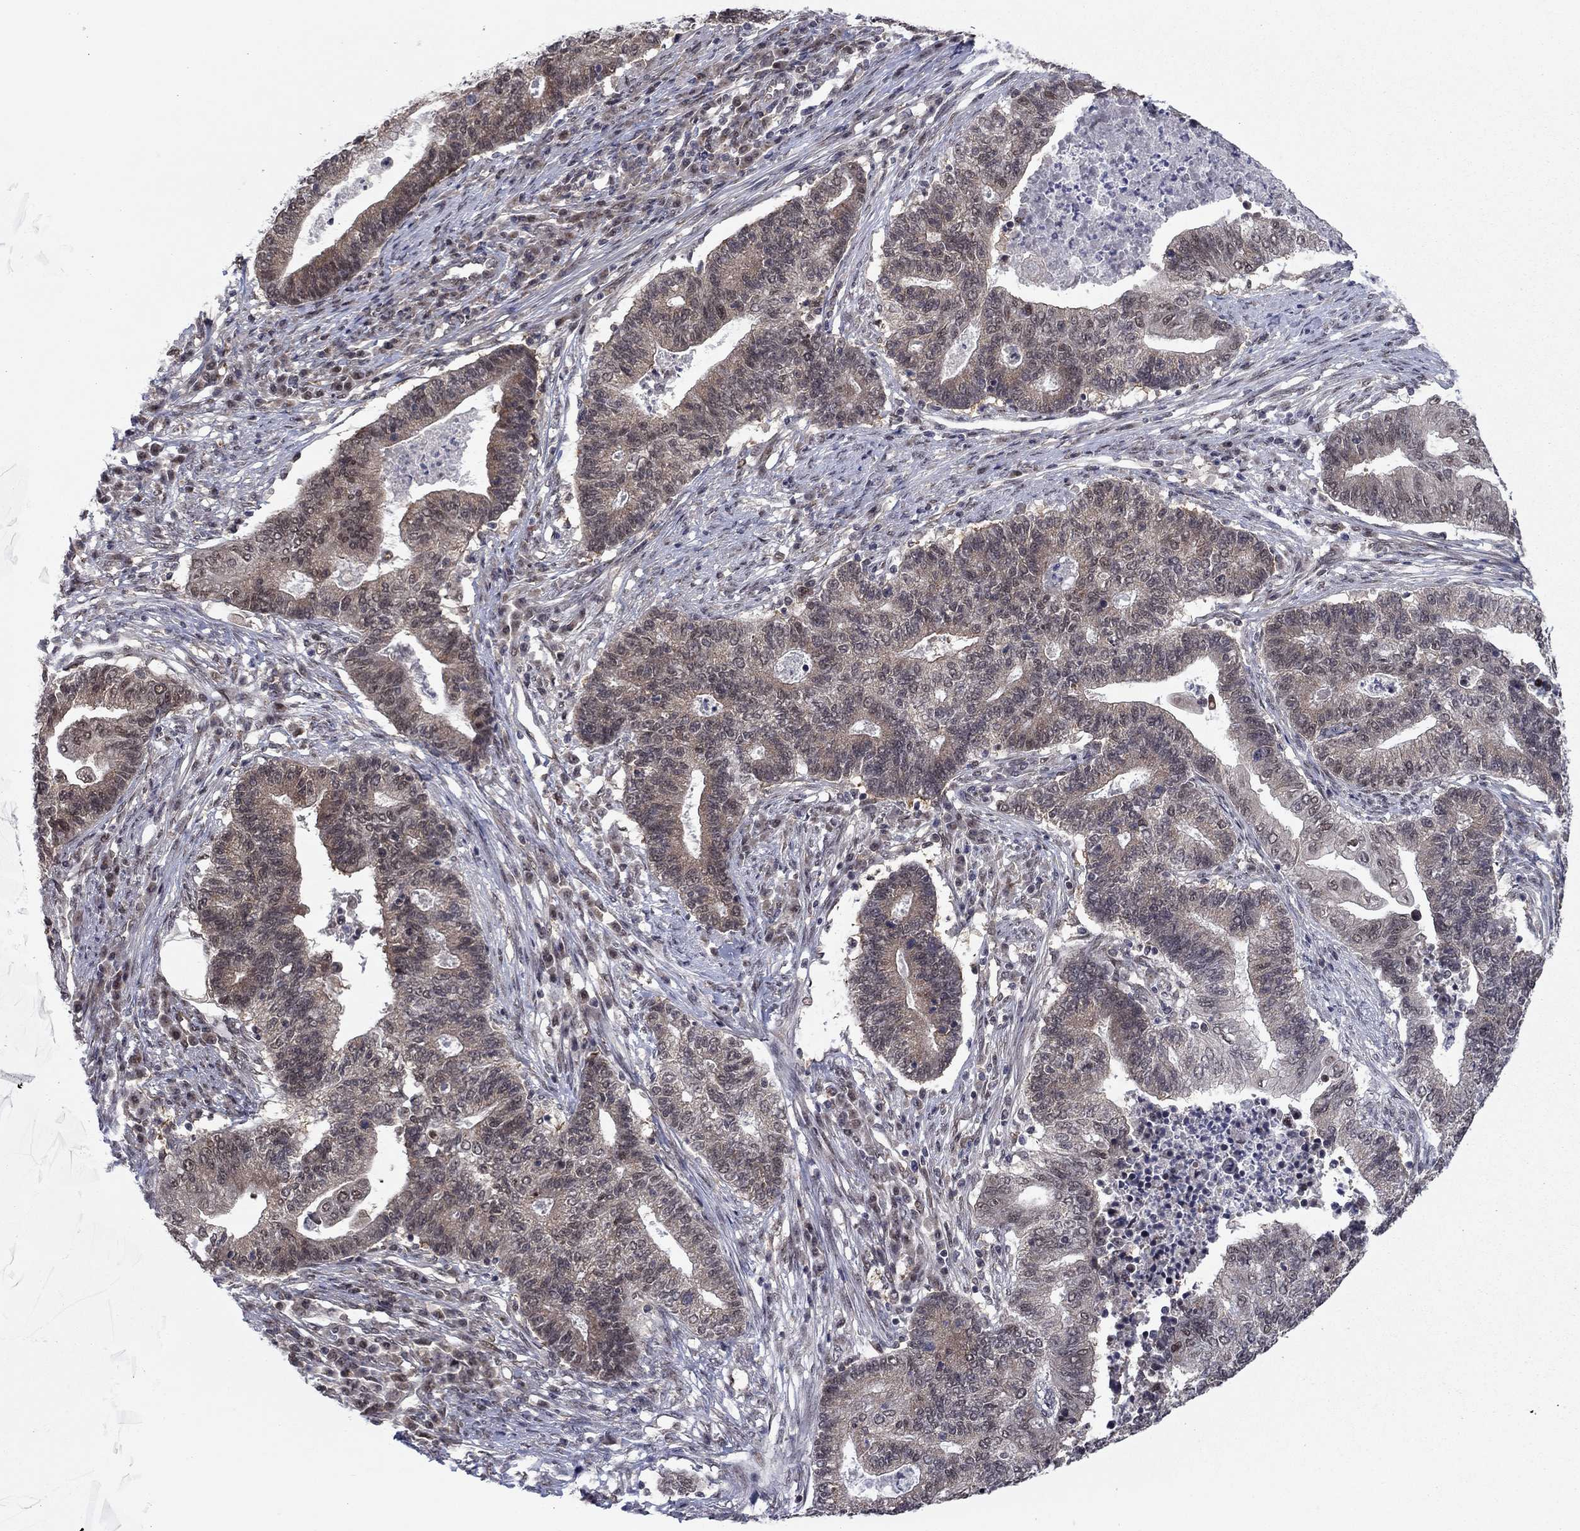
{"staining": {"intensity": "moderate", "quantity": "<25%", "location": "cytoplasmic/membranous,nuclear"}, "tissue": "endometrial cancer", "cell_type": "Tumor cells", "image_type": "cancer", "snomed": [{"axis": "morphology", "description": "Adenocarcinoma, NOS"}, {"axis": "topography", "description": "Uterus"}, {"axis": "topography", "description": "Endometrium"}], "caption": "Immunohistochemical staining of endometrial cancer reveals low levels of moderate cytoplasmic/membranous and nuclear protein staining in about <25% of tumor cells. Nuclei are stained in blue.", "gene": "PSMC1", "patient": {"sex": "female", "age": 54}}